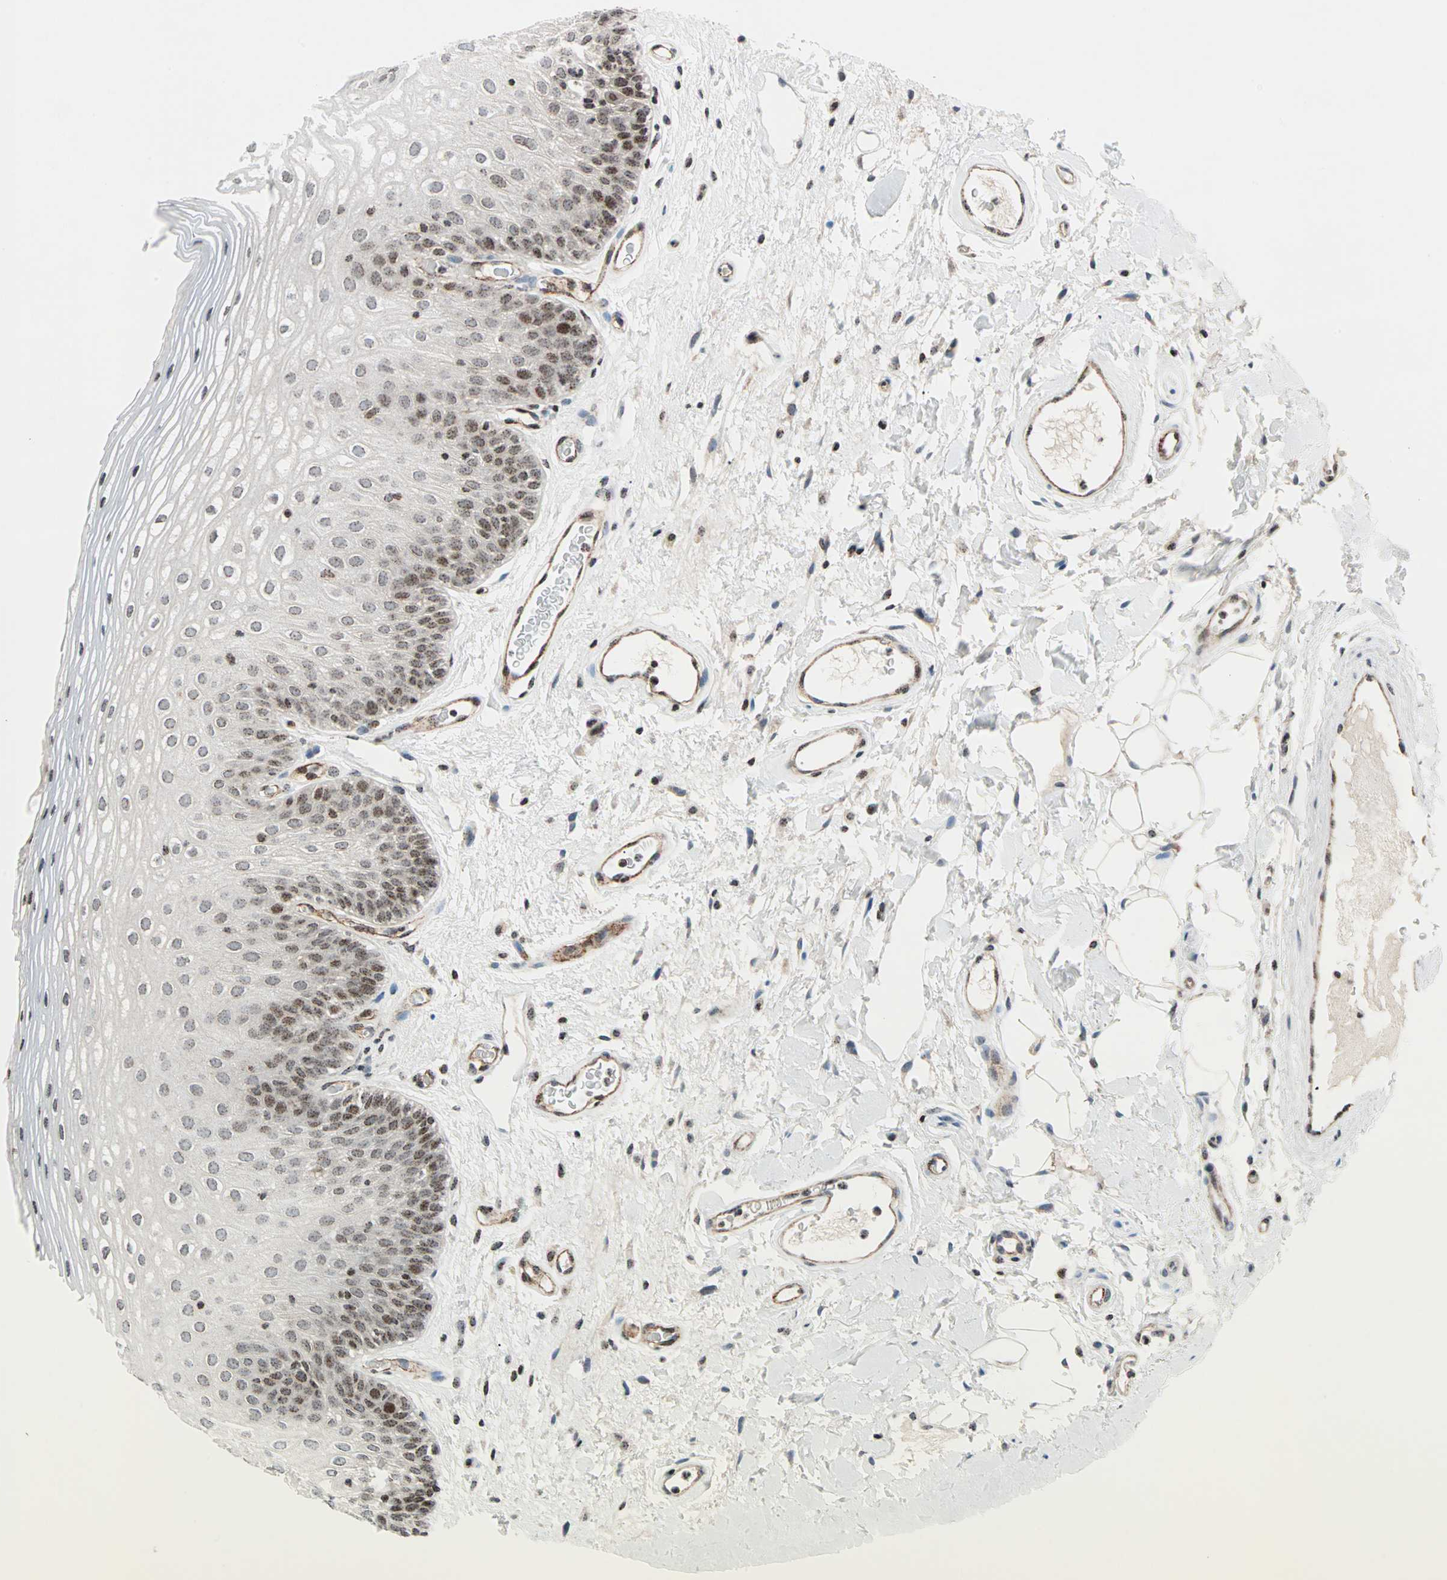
{"staining": {"intensity": "strong", "quantity": "25%-75%", "location": "nuclear"}, "tissue": "oral mucosa", "cell_type": "Squamous epithelial cells", "image_type": "normal", "snomed": [{"axis": "morphology", "description": "Normal tissue, NOS"}, {"axis": "morphology", "description": "Squamous cell carcinoma, NOS"}, {"axis": "topography", "description": "Skeletal muscle"}, {"axis": "topography", "description": "Oral tissue"}], "caption": "Human oral mucosa stained with a brown dye displays strong nuclear positive staining in approximately 25%-75% of squamous epithelial cells.", "gene": "CENPA", "patient": {"sex": "male", "age": 71}}